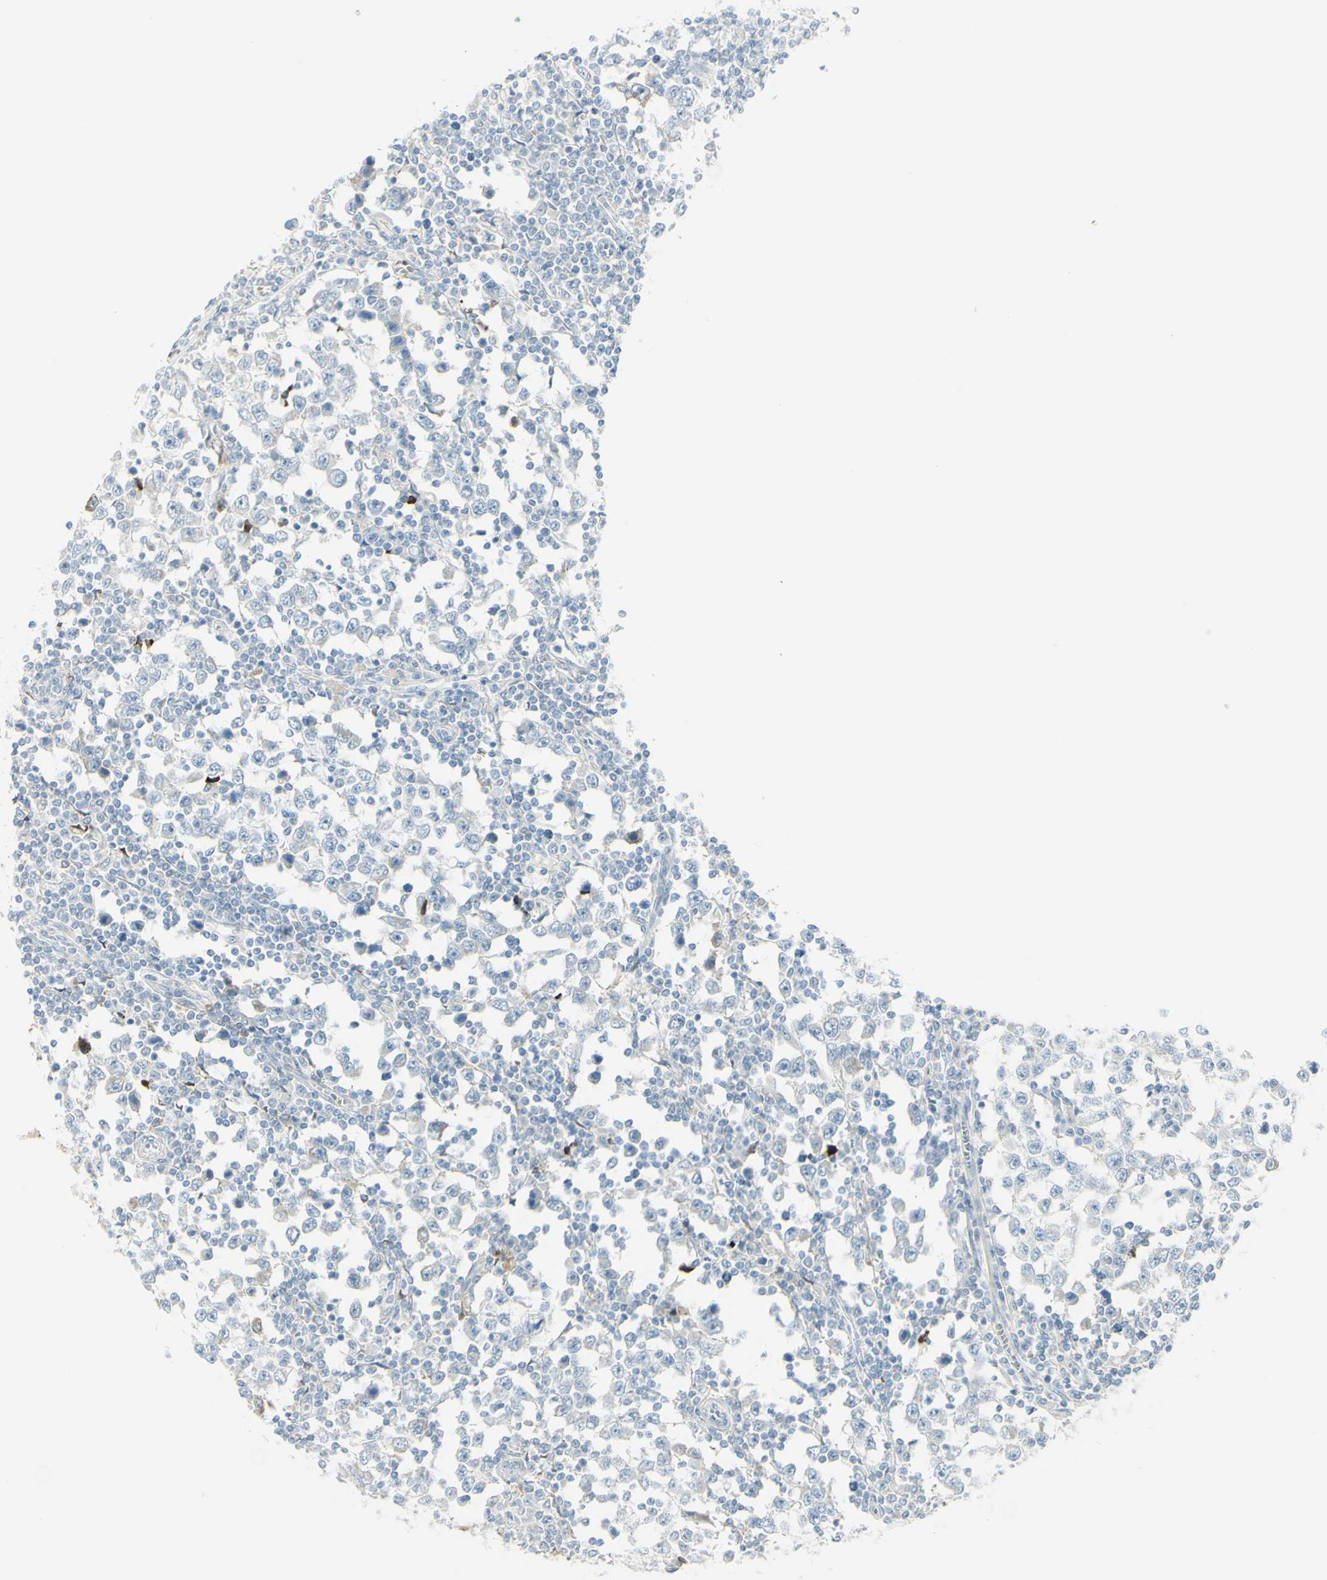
{"staining": {"intensity": "weak", "quantity": "<25%", "location": "cytoplasmic/membranous"}, "tissue": "testis cancer", "cell_type": "Tumor cells", "image_type": "cancer", "snomed": [{"axis": "morphology", "description": "Seminoma, NOS"}, {"axis": "topography", "description": "Testis"}], "caption": "There is no significant expression in tumor cells of testis cancer.", "gene": "MDK", "patient": {"sex": "male", "age": 65}}